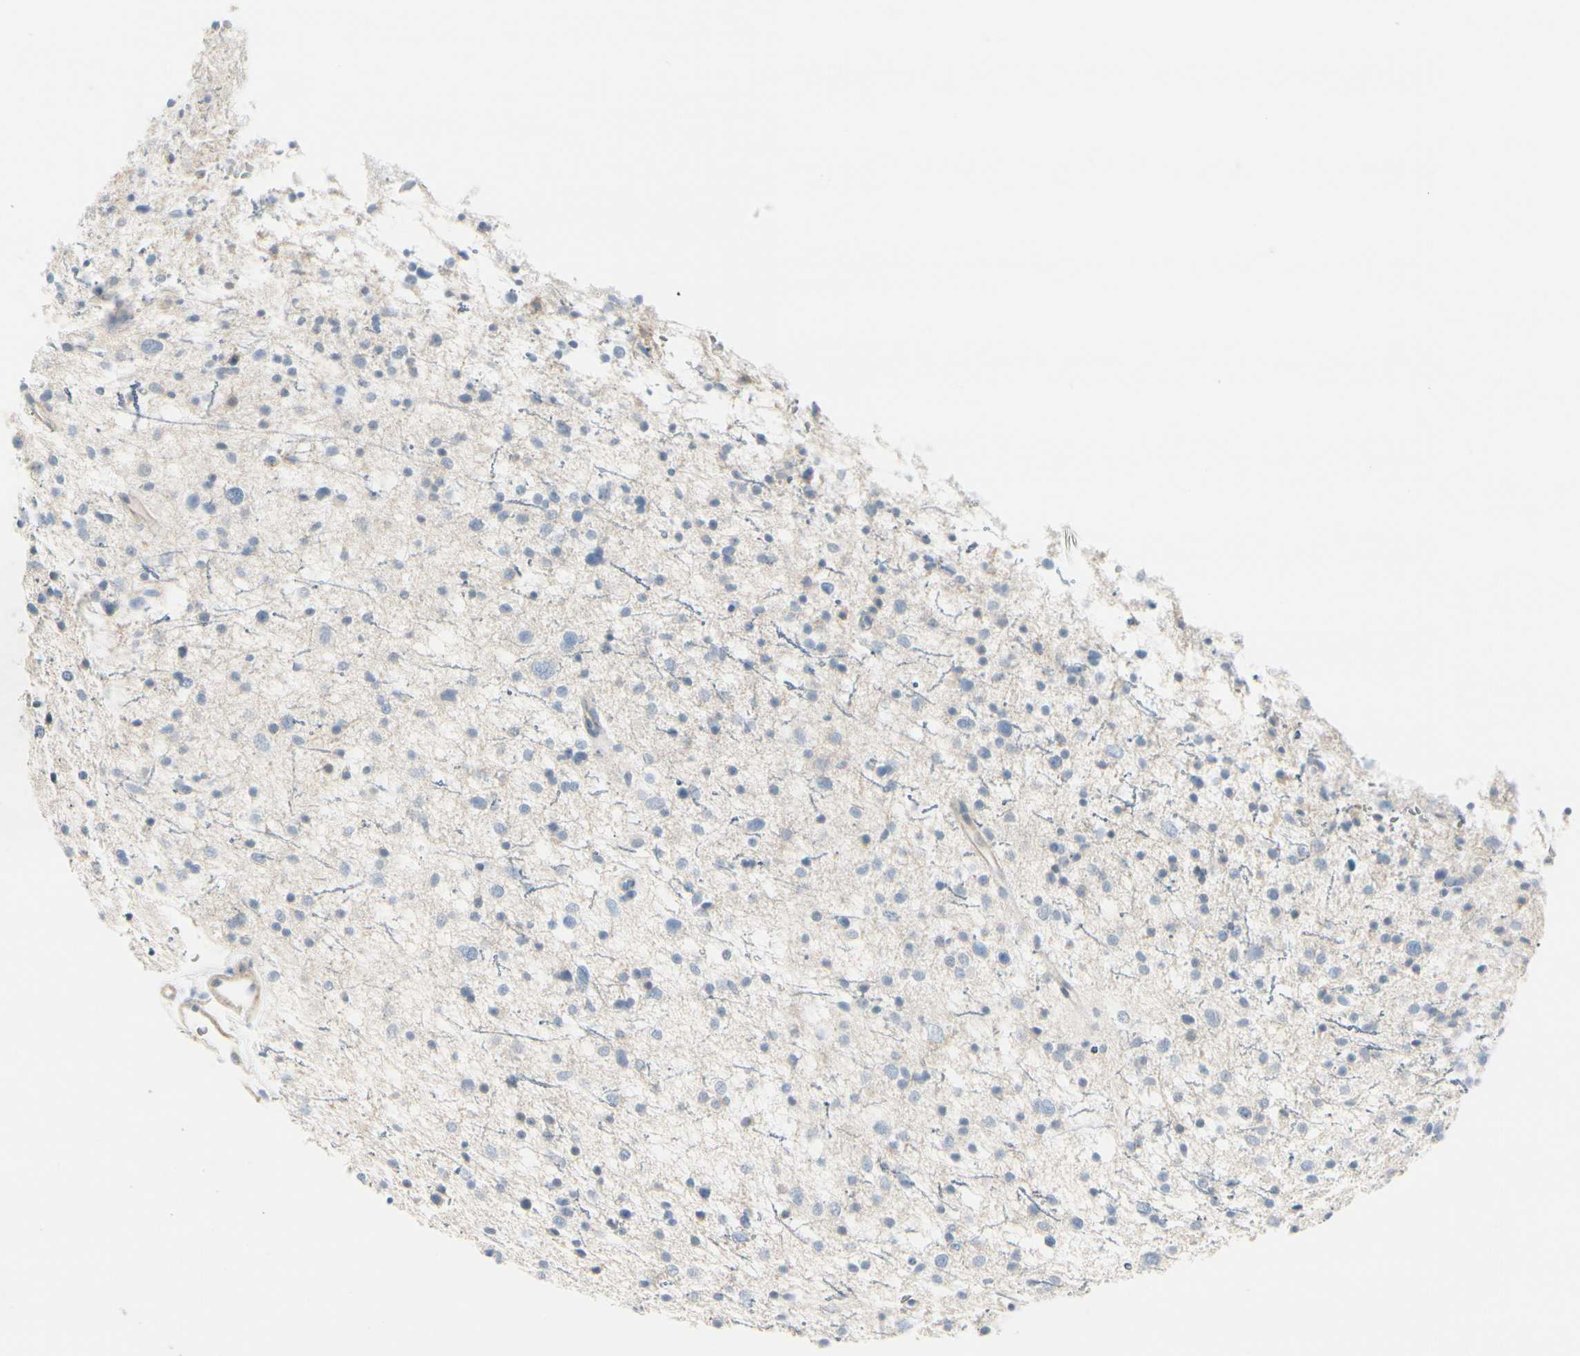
{"staining": {"intensity": "negative", "quantity": "none", "location": "none"}, "tissue": "glioma", "cell_type": "Tumor cells", "image_type": "cancer", "snomed": [{"axis": "morphology", "description": "Glioma, malignant, Low grade"}, {"axis": "topography", "description": "Brain"}], "caption": "The micrograph reveals no staining of tumor cells in low-grade glioma (malignant).", "gene": "CDHR5", "patient": {"sex": "female", "age": 37}}